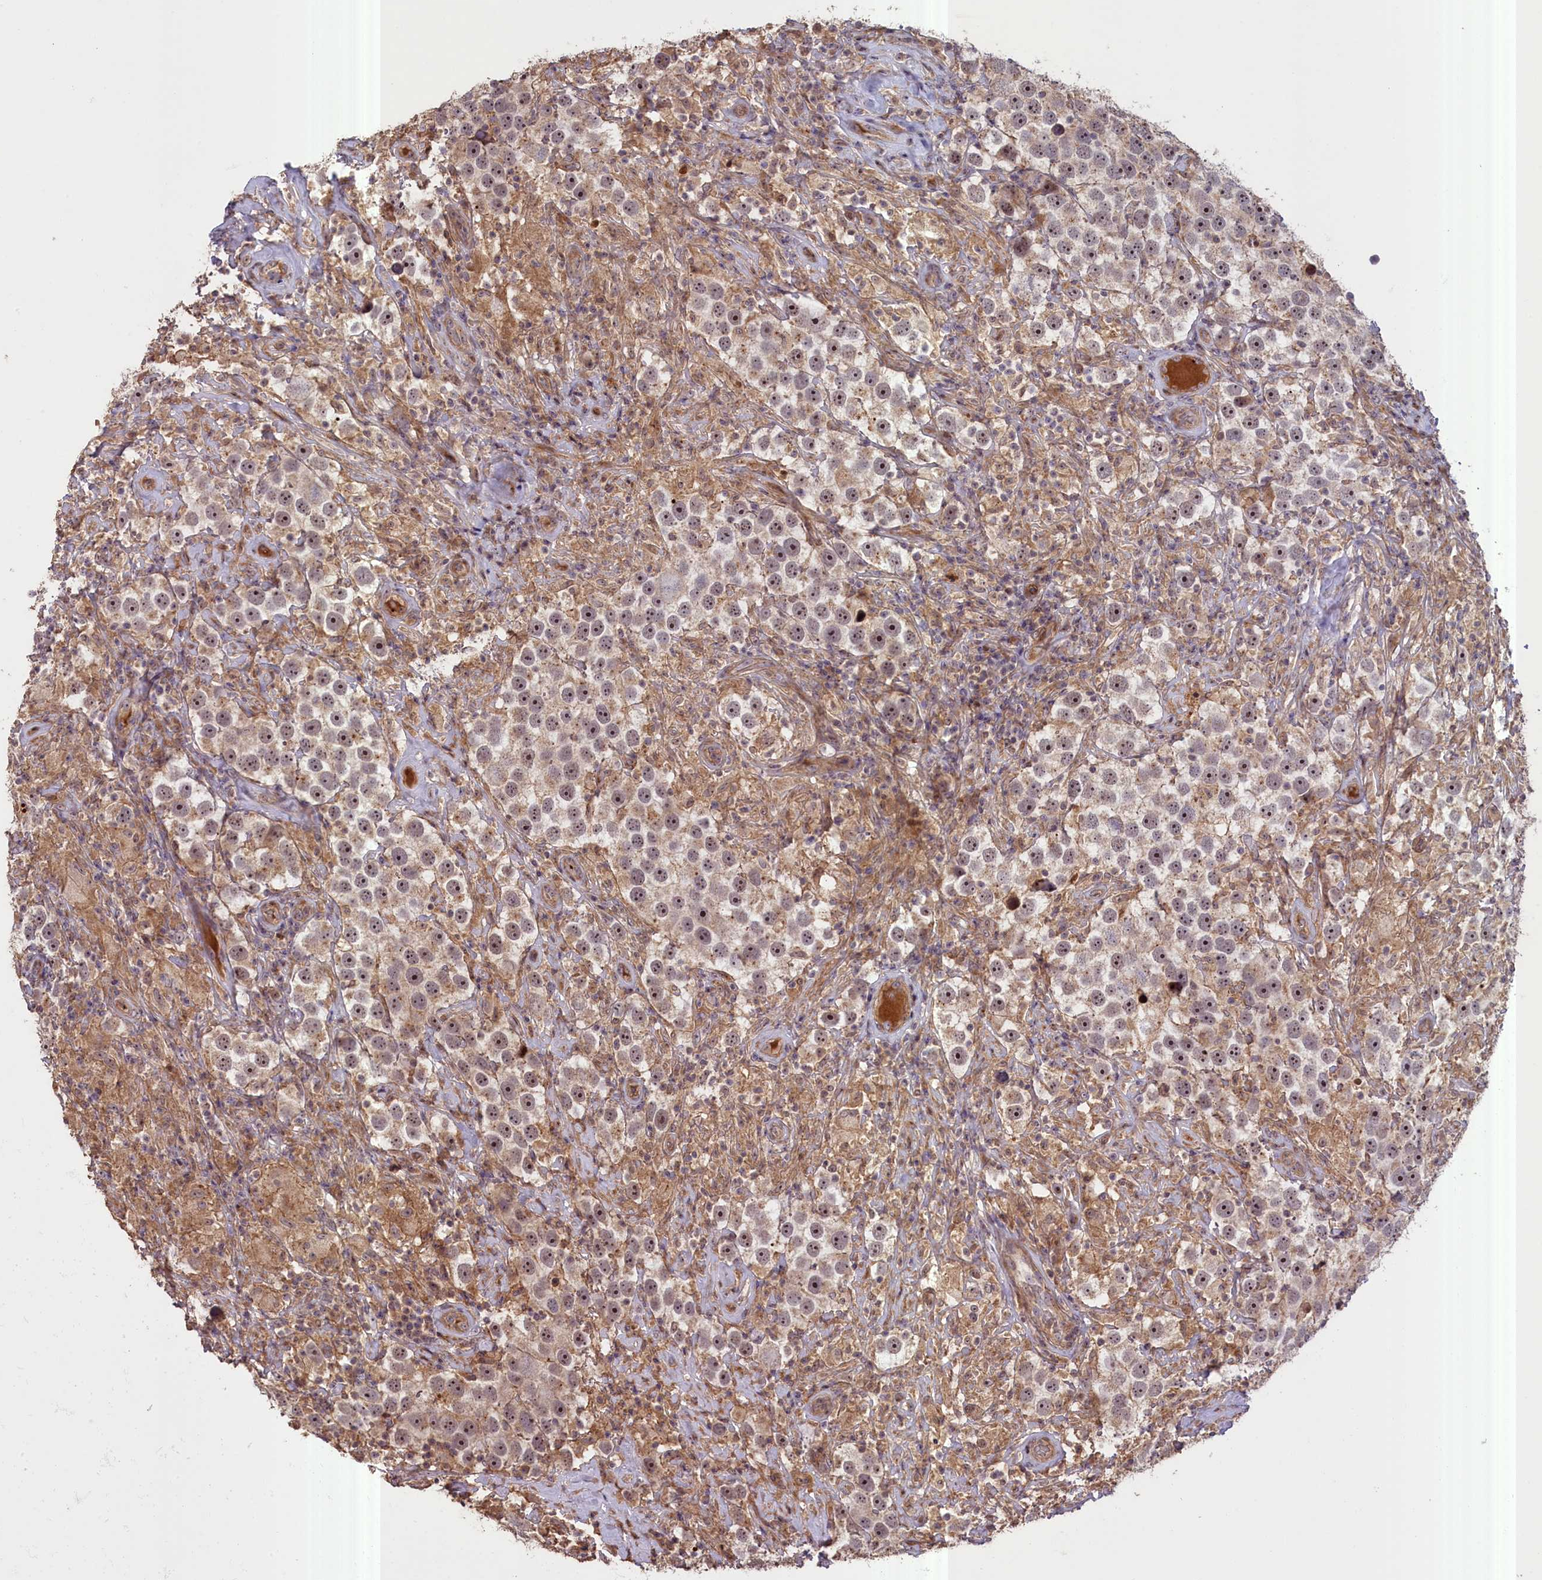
{"staining": {"intensity": "moderate", "quantity": ">75%", "location": "cytoplasmic/membranous,nuclear"}, "tissue": "testis cancer", "cell_type": "Tumor cells", "image_type": "cancer", "snomed": [{"axis": "morphology", "description": "Seminoma, NOS"}, {"axis": "topography", "description": "Testis"}], "caption": "Human seminoma (testis) stained with a brown dye reveals moderate cytoplasmic/membranous and nuclear positive staining in about >75% of tumor cells.", "gene": "FUZ", "patient": {"sex": "male", "age": 49}}